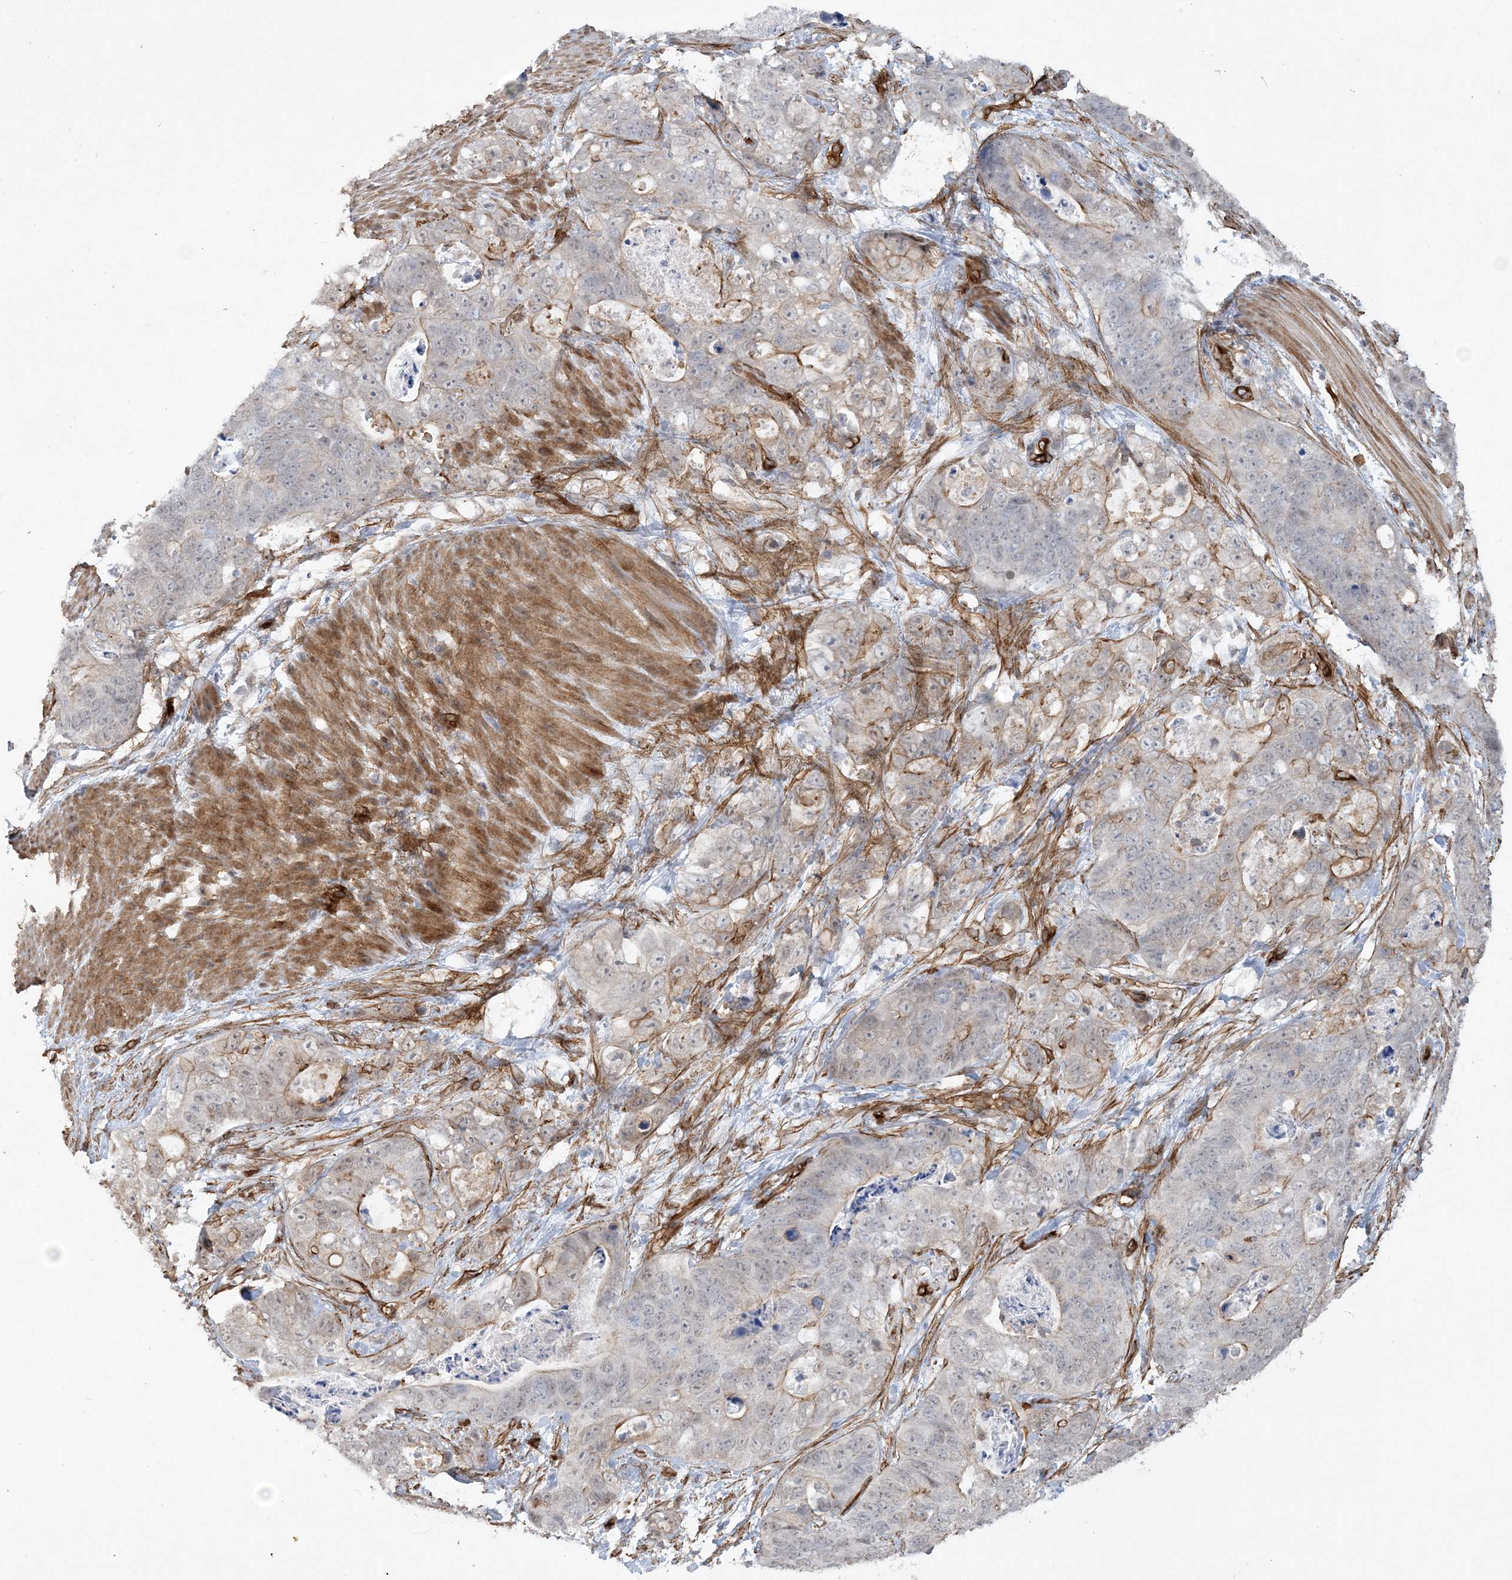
{"staining": {"intensity": "negative", "quantity": "none", "location": "none"}, "tissue": "stomach cancer", "cell_type": "Tumor cells", "image_type": "cancer", "snomed": [{"axis": "morphology", "description": "Normal tissue, NOS"}, {"axis": "morphology", "description": "Adenocarcinoma, NOS"}, {"axis": "topography", "description": "Stomach"}], "caption": "Photomicrograph shows no significant protein expression in tumor cells of stomach cancer.", "gene": "RAI14", "patient": {"sex": "female", "age": 89}}